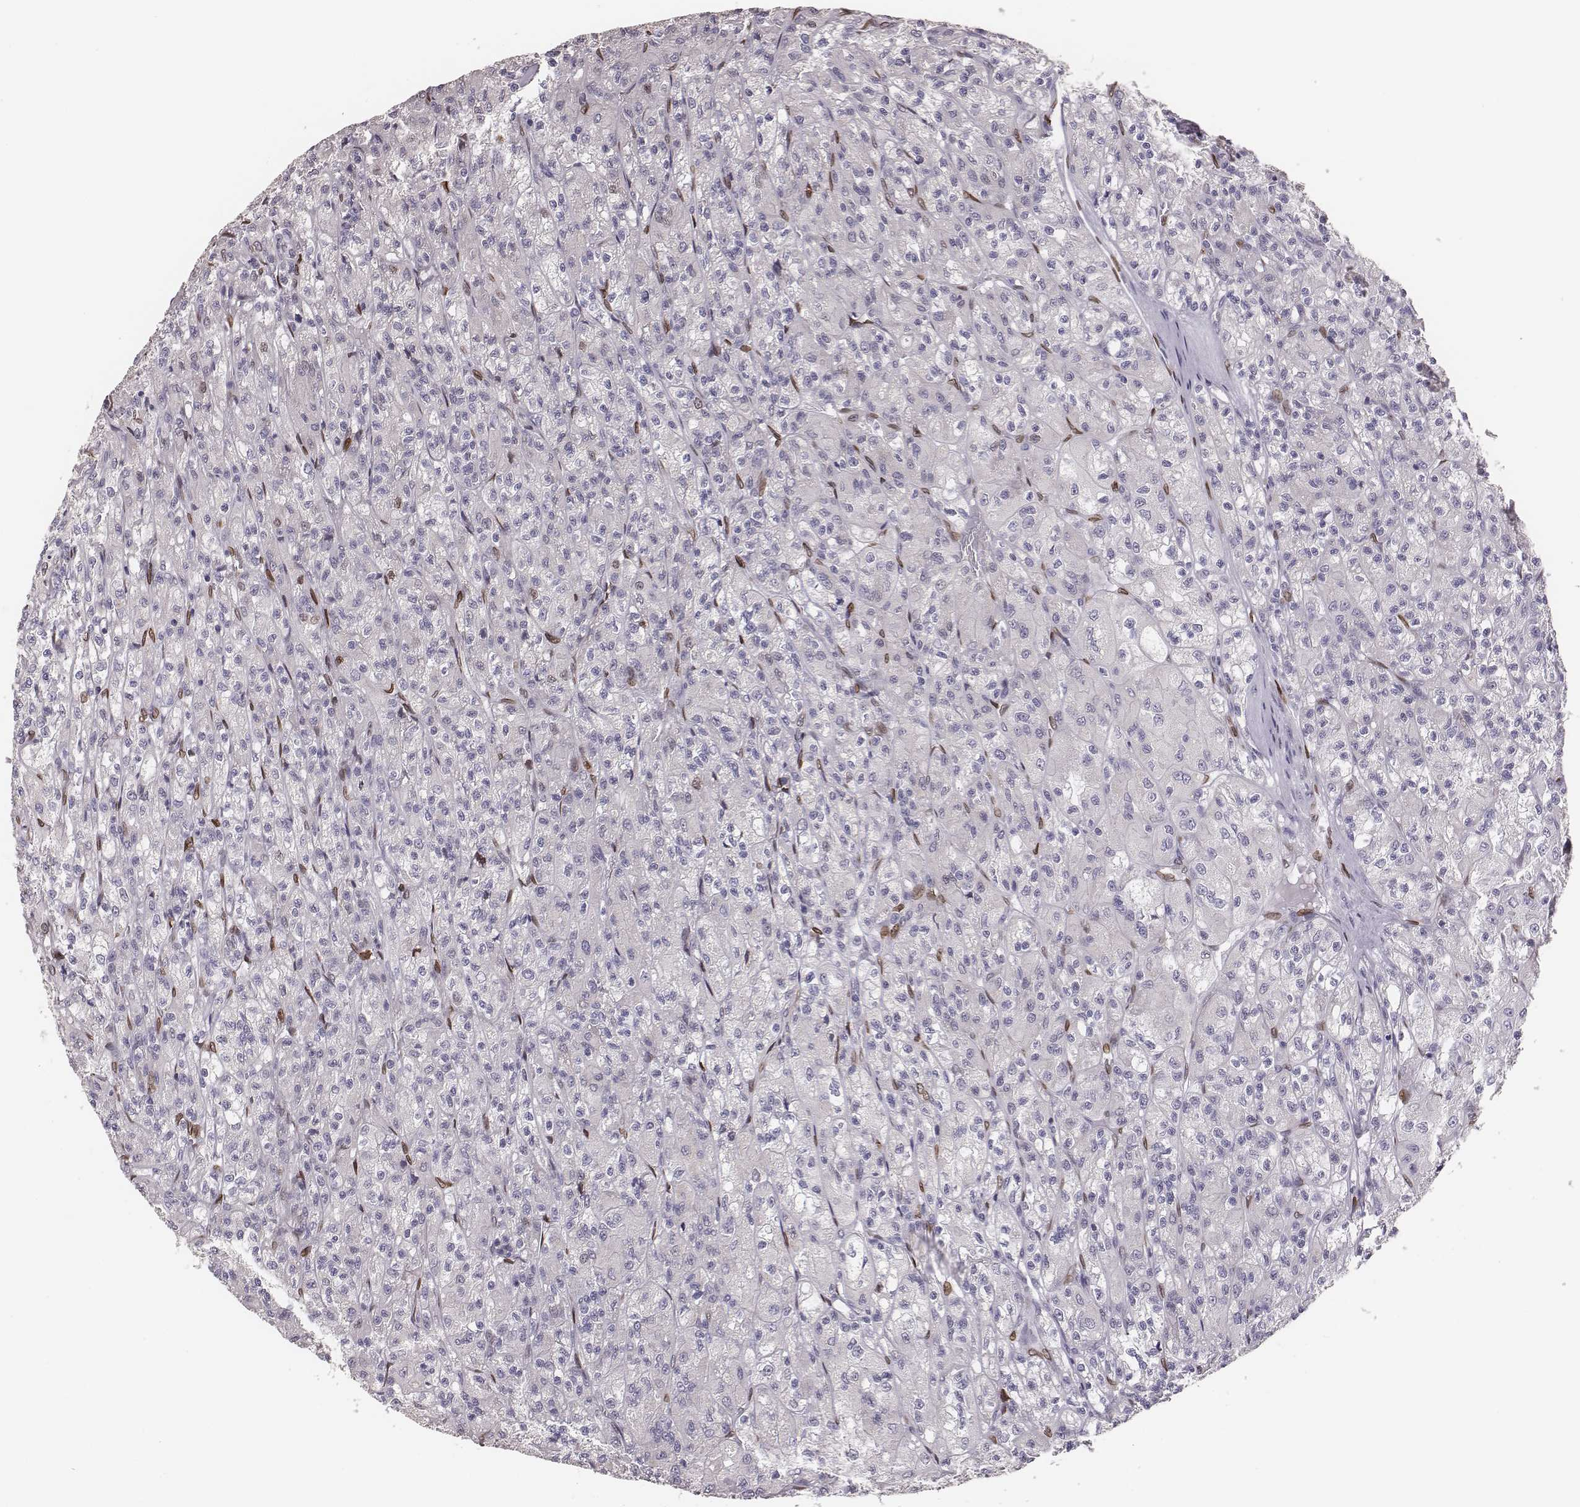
{"staining": {"intensity": "negative", "quantity": "none", "location": "none"}, "tissue": "renal cancer", "cell_type": "Tumor cells", "image_type": "cancer", "snomed": [{"axis": "morphology", "description": "Adenocarcinoma, NOS"}, {"axis": "topography", "description": "Kidney"}], "caption": "High magnification brightfield microscopy of renal cancer stained with DAB (brown) and counterstained with hematoxylin (blue): tumor cells show no significant expression. (Brightfield microscopy of DAB (3,3'-diaminobenzidine) immunohistochemistry at high magnification).", "gene": "ADGRF4", "patient": {"sex": "female", "age": 70}}